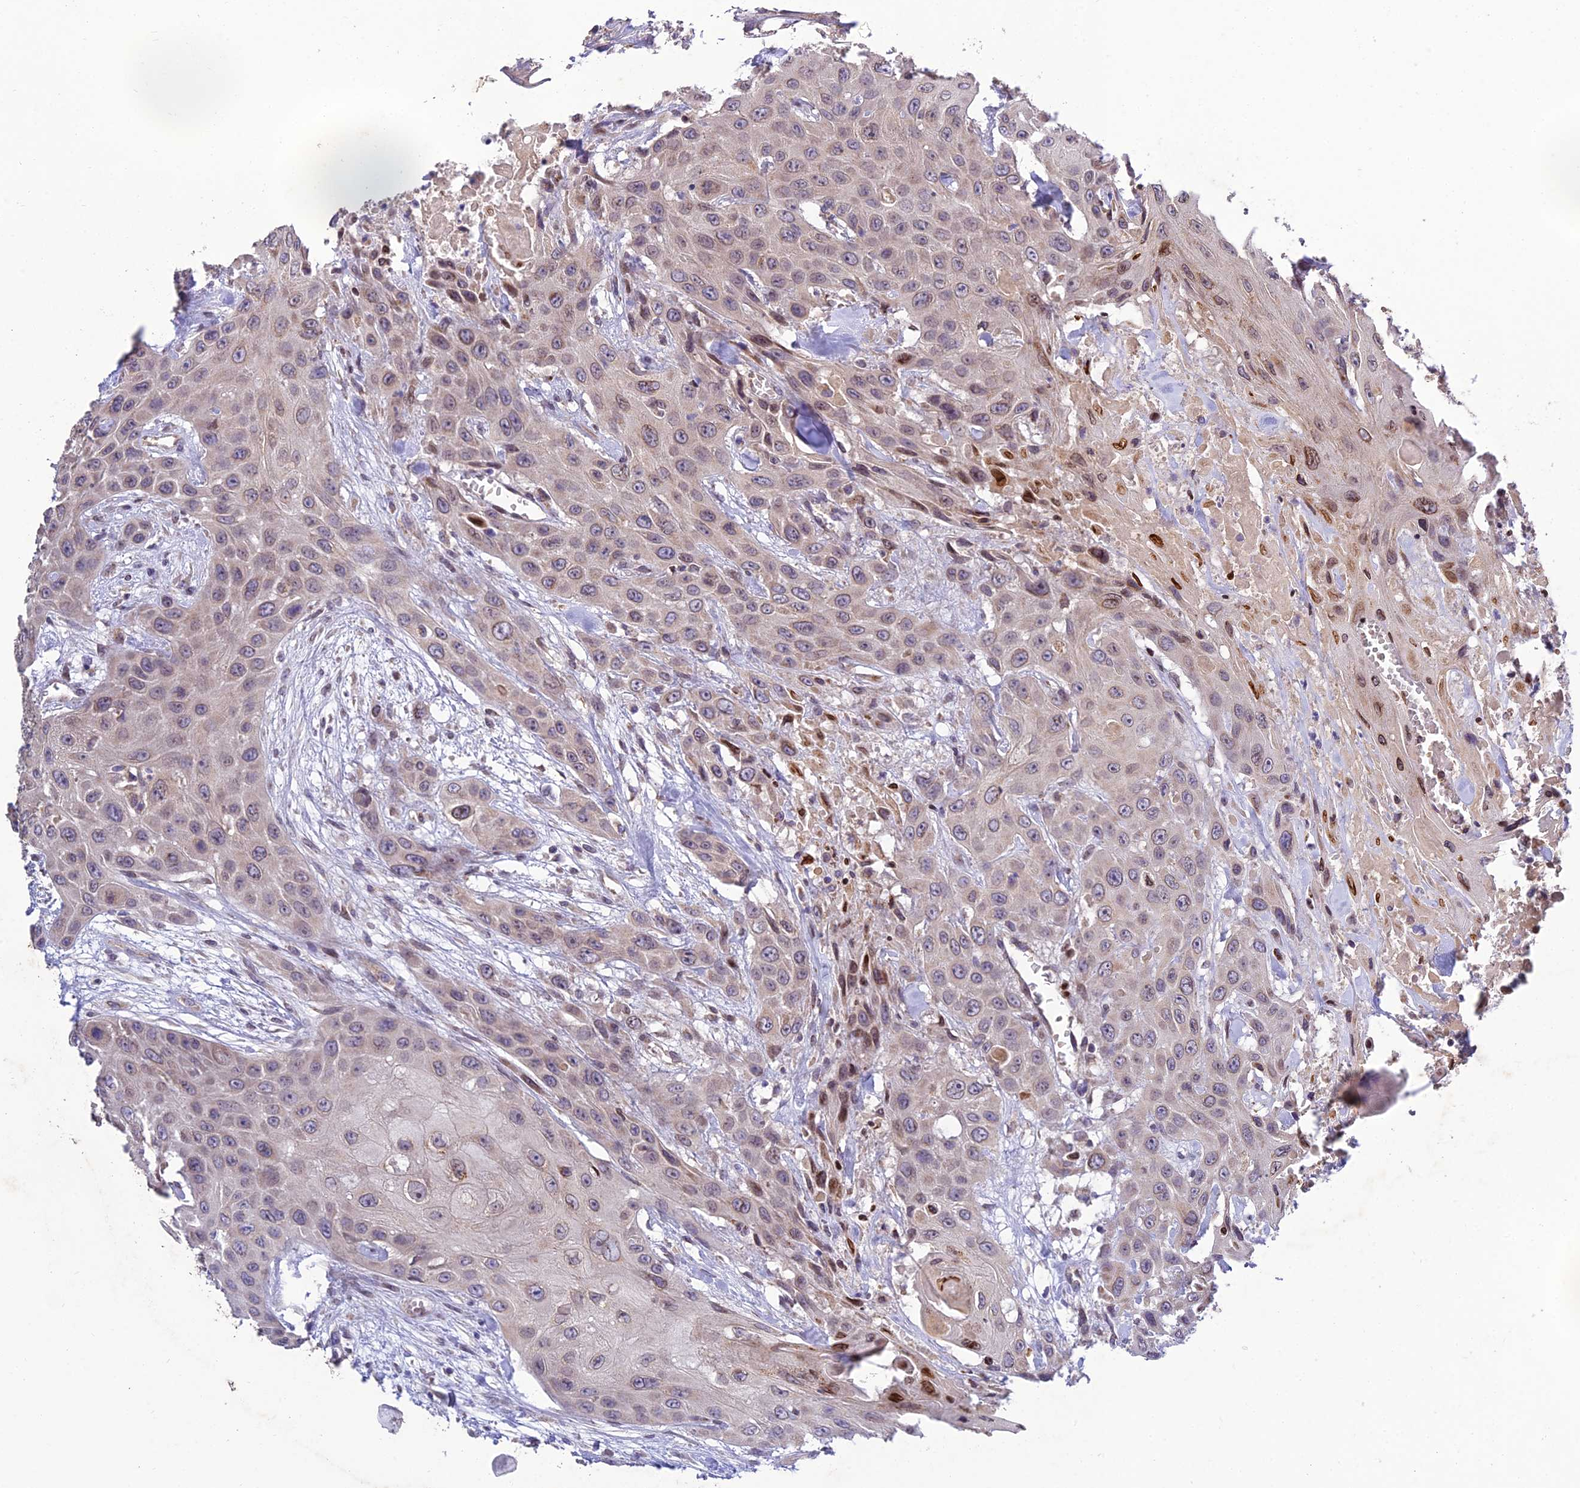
{"staining": {"intensity": "negative", "quantity": "none", "location": "none"}, "tissue": "head and neck cancer", "cell_type": "Tumor cells", "image_type": "cancer", "snomed": [{"axis": "morphology", "description": "Squamous cell carcinoma, NOS"}, {"axis": "topography", "description": "Head-Neck"}], "caption": "Immunohistochemistry micrograph of neoplastic tissue: human head and neck cancer stained with DAB (3,3'-diaminobenzidine) shows no significant protein staining in tumor cells.", "gene": "MGAT2", "patient": {"sex": "male", "age": 81}}